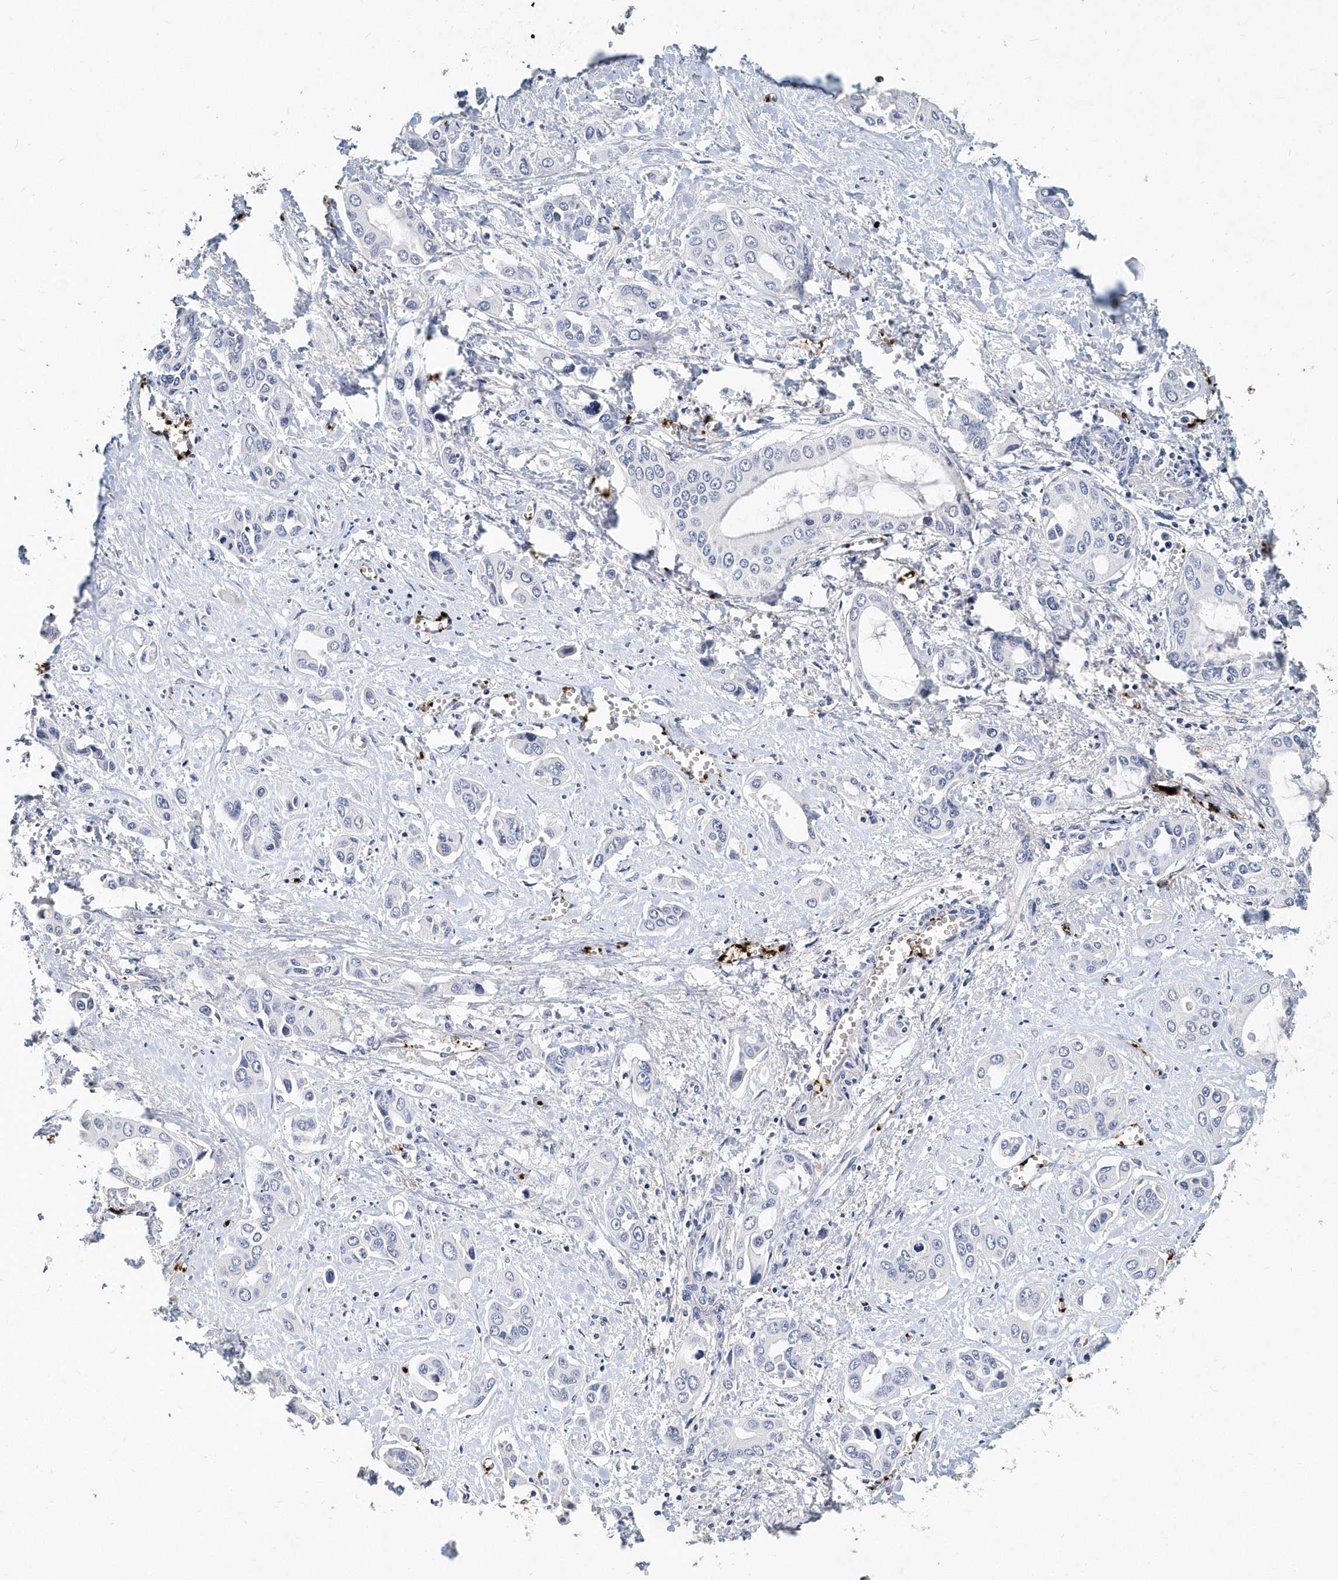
{"staining": {"intensity": "negative", "quantity": "none", "location": "none"}, "tissue": "liver cancer", "cell_type": "Tumor cells", "image_type": "cancer", "snomed": [{"axis": "morphology", "description": "Cholangiocarcinoma"}, {"axis": "topography", "description": "Liver"}], "caption": "Protein analysis of liver cancer (cholangiocarcinoma) shows no significant positivity in tumor cells.", "gene": "ITGA2B", "patient": {"sex": "female", "age": 52}}